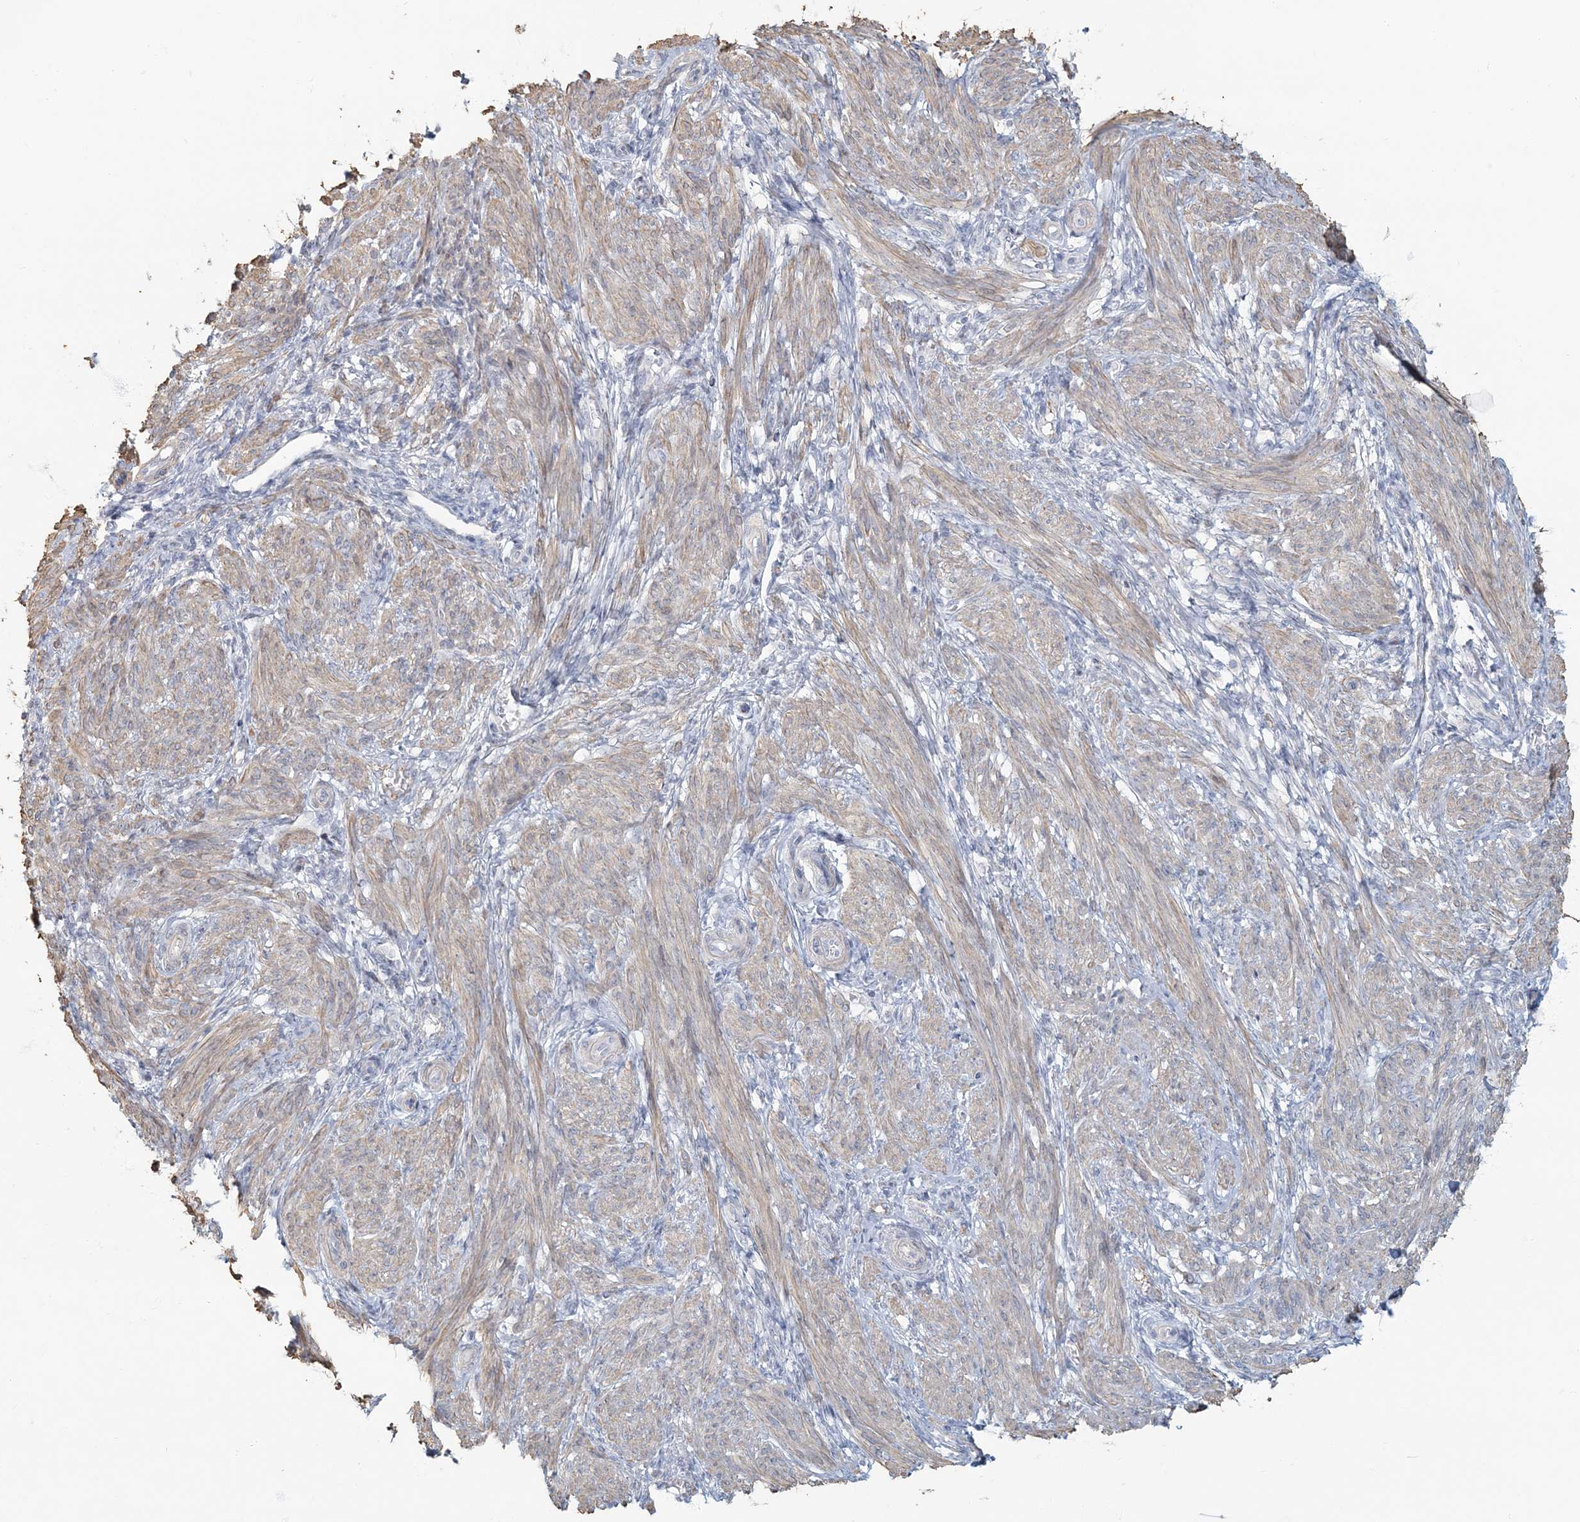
{"staining": {"intensity": "moderate", "quantity": "25%-75%", "location": "cytoplasmic/membranous"}, "tissue": "smooth muscle", "cell_type": "Smooth muscle cells", "image_type": "normal", "snomed": [{"axis": "morphology", "description": "Normal tissue, NOS"}, {"axis": "topography", "description": "Smooth muscle"}], "caption": "Protein staining demonstrates moderate cytoplasmic/membranous expression in about 25%-75% of smooth muscle cells in benign smooth muscle.", "gene": "MYOT", "patient": {"sex": "female", "age": 39}}